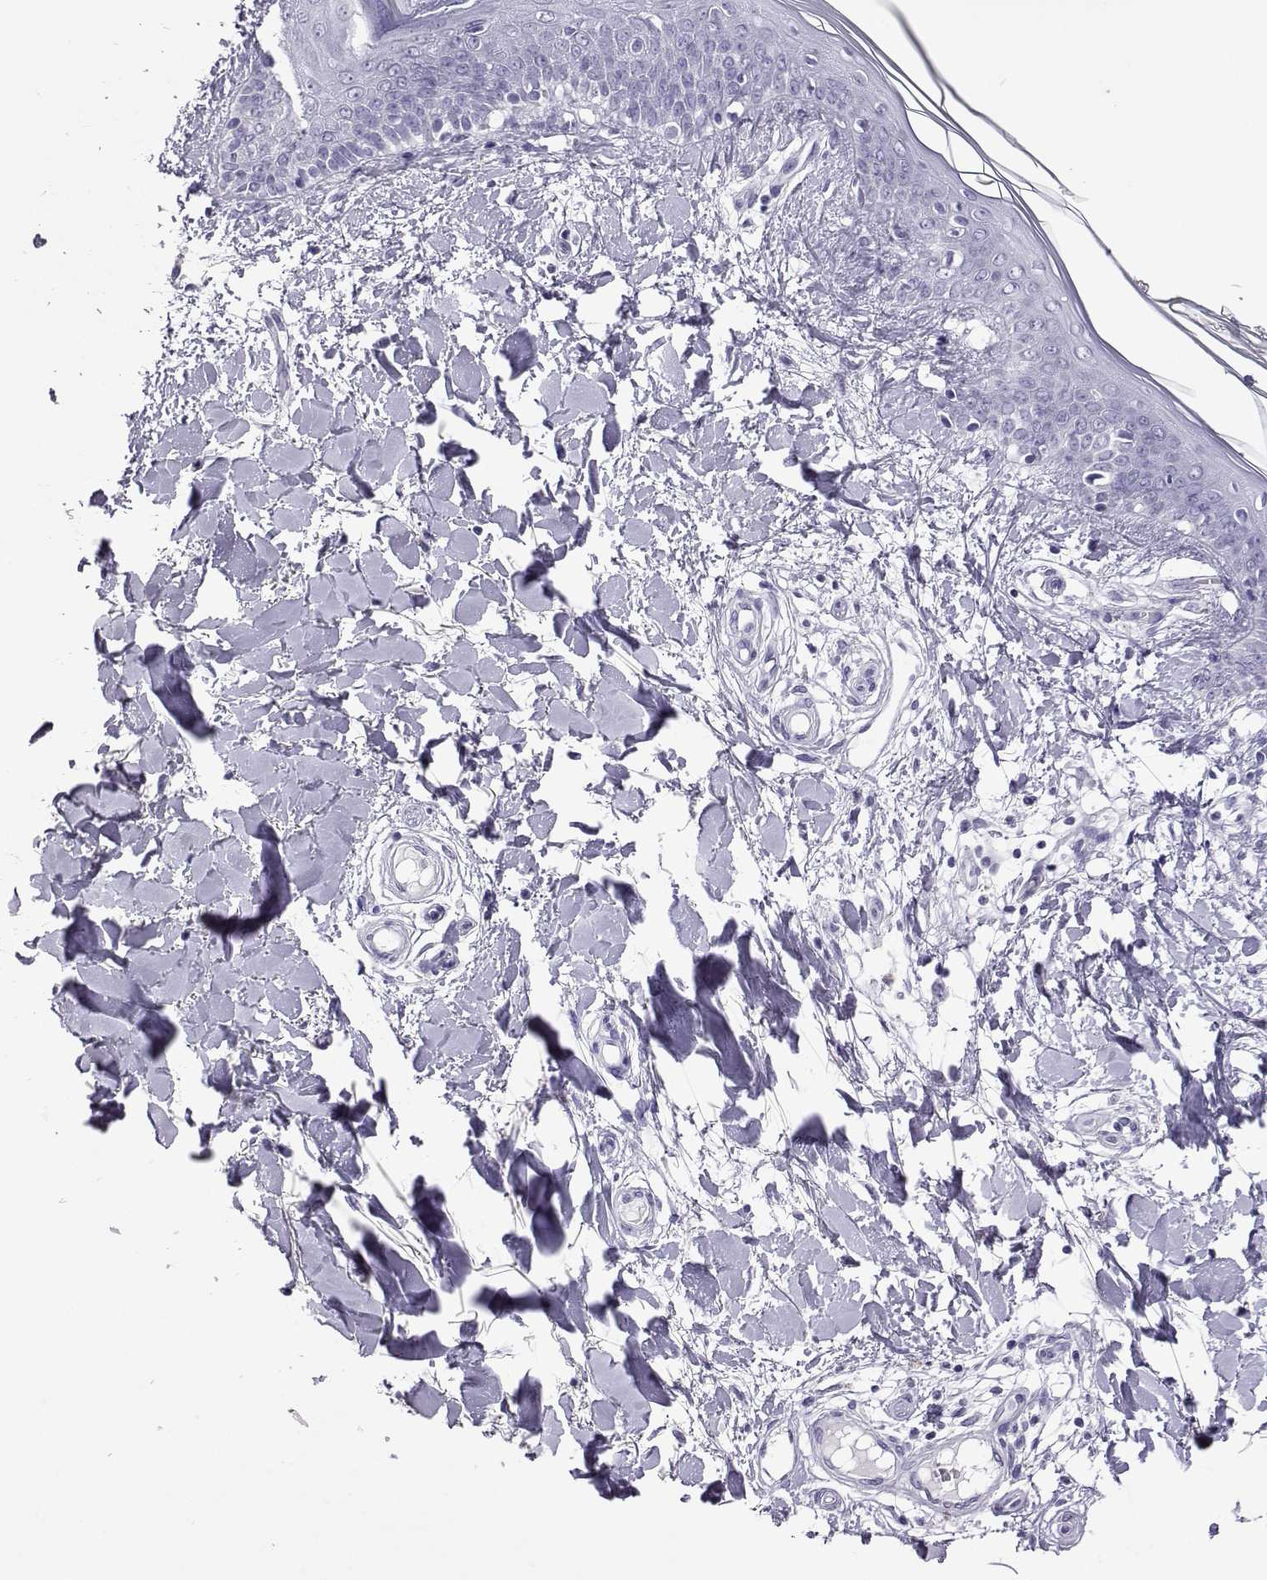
{"staining": {"intensity": "negative", "quantity": "none", "location": "none"}, "tissue": "skin", "cell_type": "Fibroblasts", "image_type": "normal", "snomed": [{"axis": "morphology", "description": "Normal tissue, NOS"}, {"axis": "topography", "description": "Skin"}], "caption": "Human skin stained for a protein using immunohistochemistry (IHC) demonstrates no staining in fibroblasts.", "gene": "ACTL7A", "patient": {"sex": "female", "age": 34}}